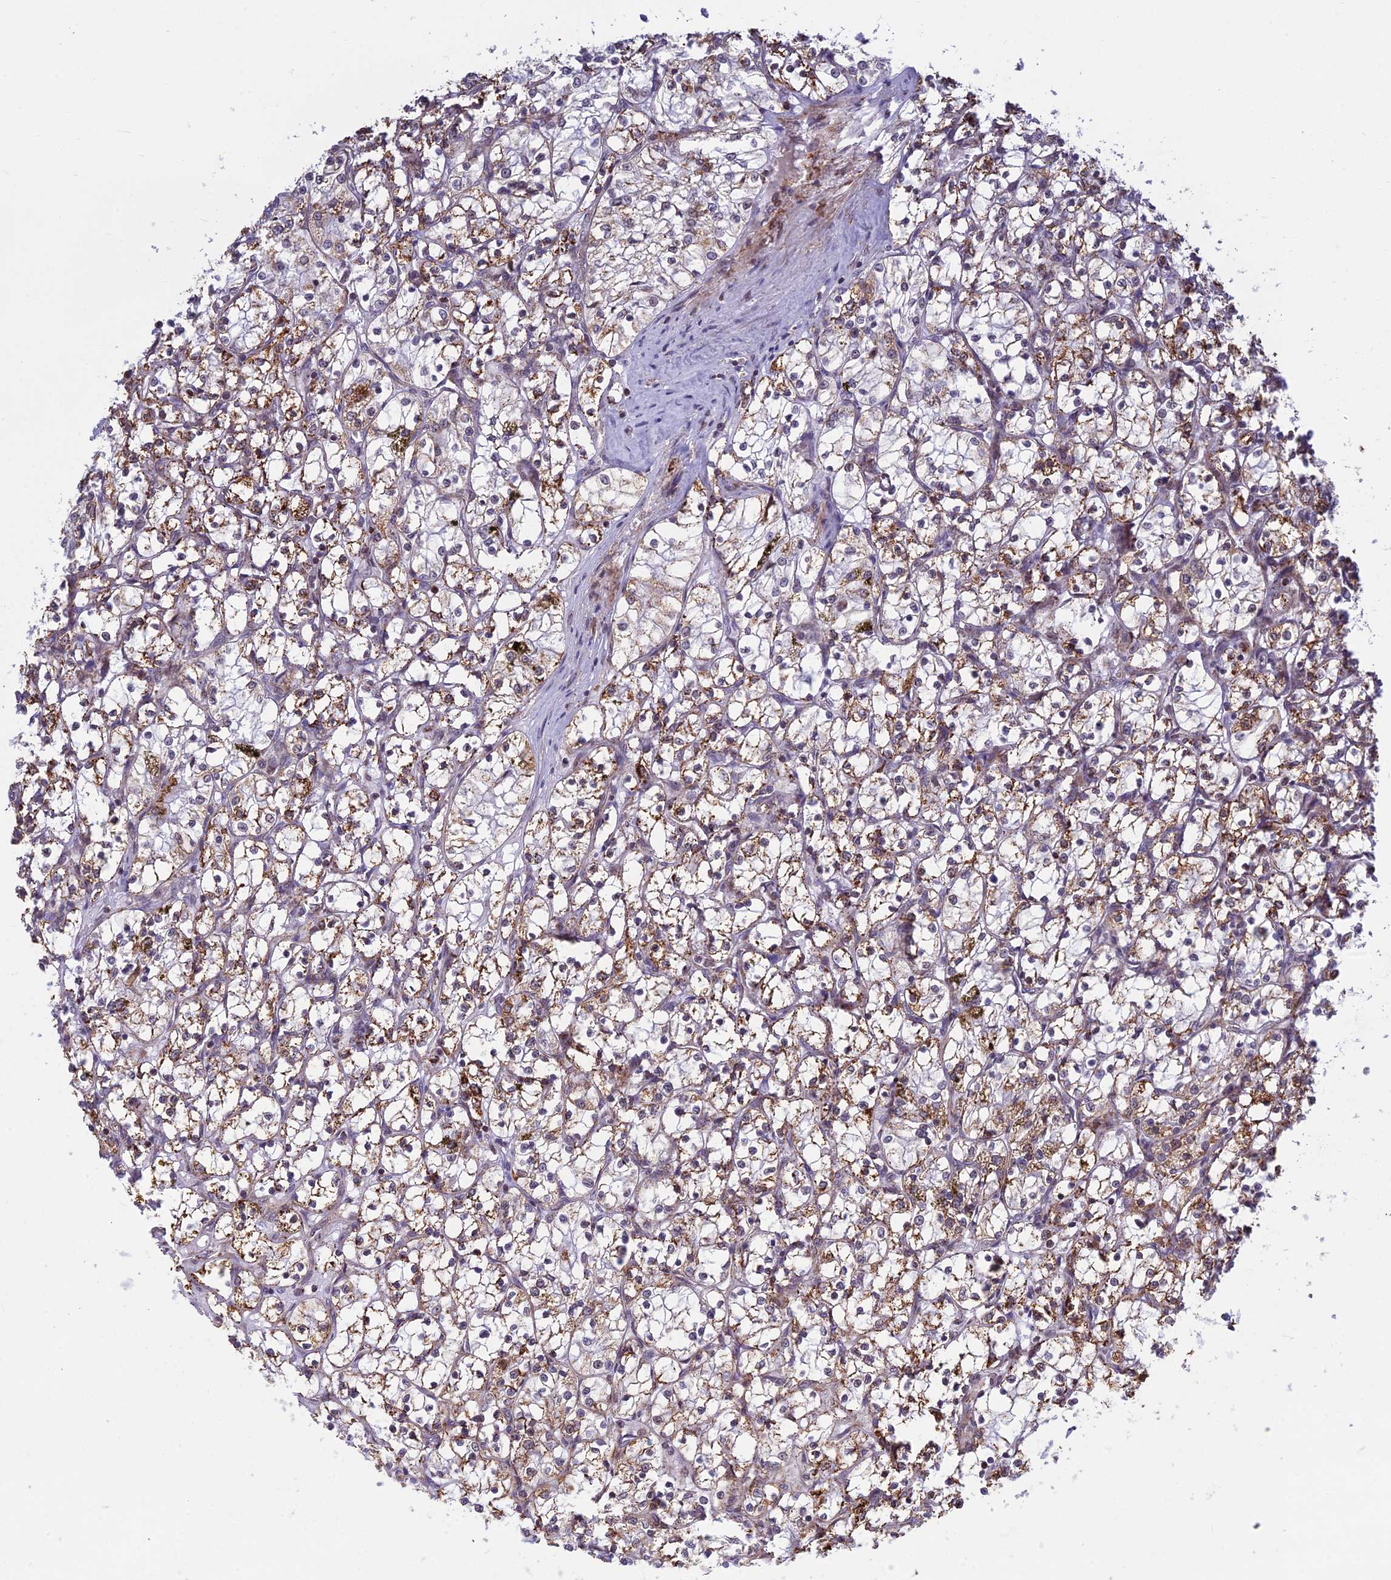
{"staining": {"intensity": "moderate", "quantity": "25%-75%", "location": "cytoplasmic/membranous"}, "tissue": "renal cancer", "cell_type": "Tumor cells", "image_type": "cancer", "snomed": [{"axis": "morphology", "description": "Adenocarcinoma, NOS"}, {"axis": "topography", "description": "Kidney"}], "caption": "Immunohistochemical staining of renal adenocarcinoma shows moderate cytoplasmic/membranous protein expression in about 25%-75% of tumor cells.", "gene": "POLR1G", "patient": {"sex": "female", "age": 69}}